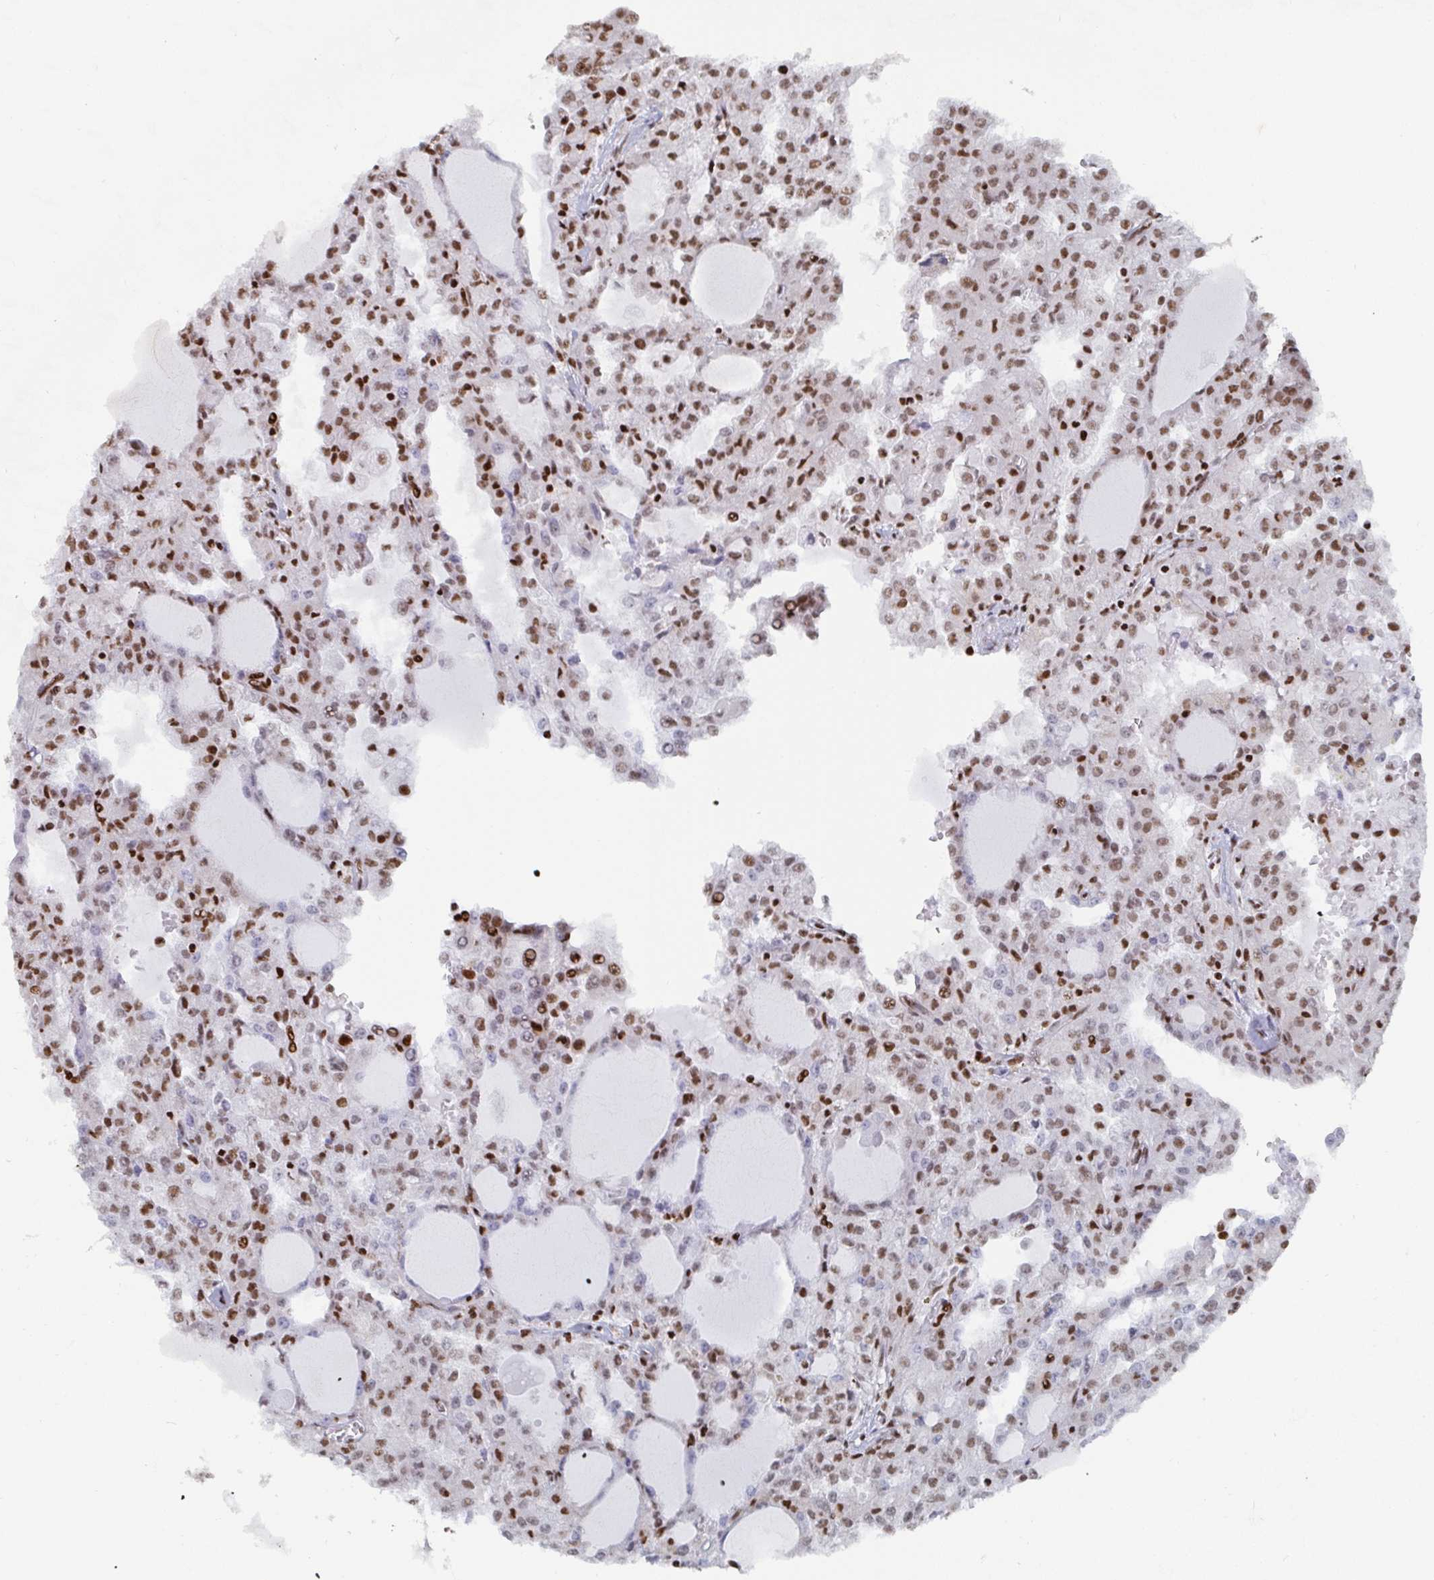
{"staining": {"intensity": "moderate", "quantity": ">75%", "location": "nuclear"}, "tissue": "head and neck cancer", "cell_type": "Tumor cells", "image_type": "cancer", "snomed": [{"axis": "morphology", "description": "Adenocarcinoma, NOS"}, {"axis": "topography", "description": "Head-Neck"}], "caption": "Tumor cells show medium levels of moderate nuclear positivity in about >75% of cells in head and neck adenocarcinoma.", "gene": "EWSR1", "patient": {"sex": "male", "age": 64}}